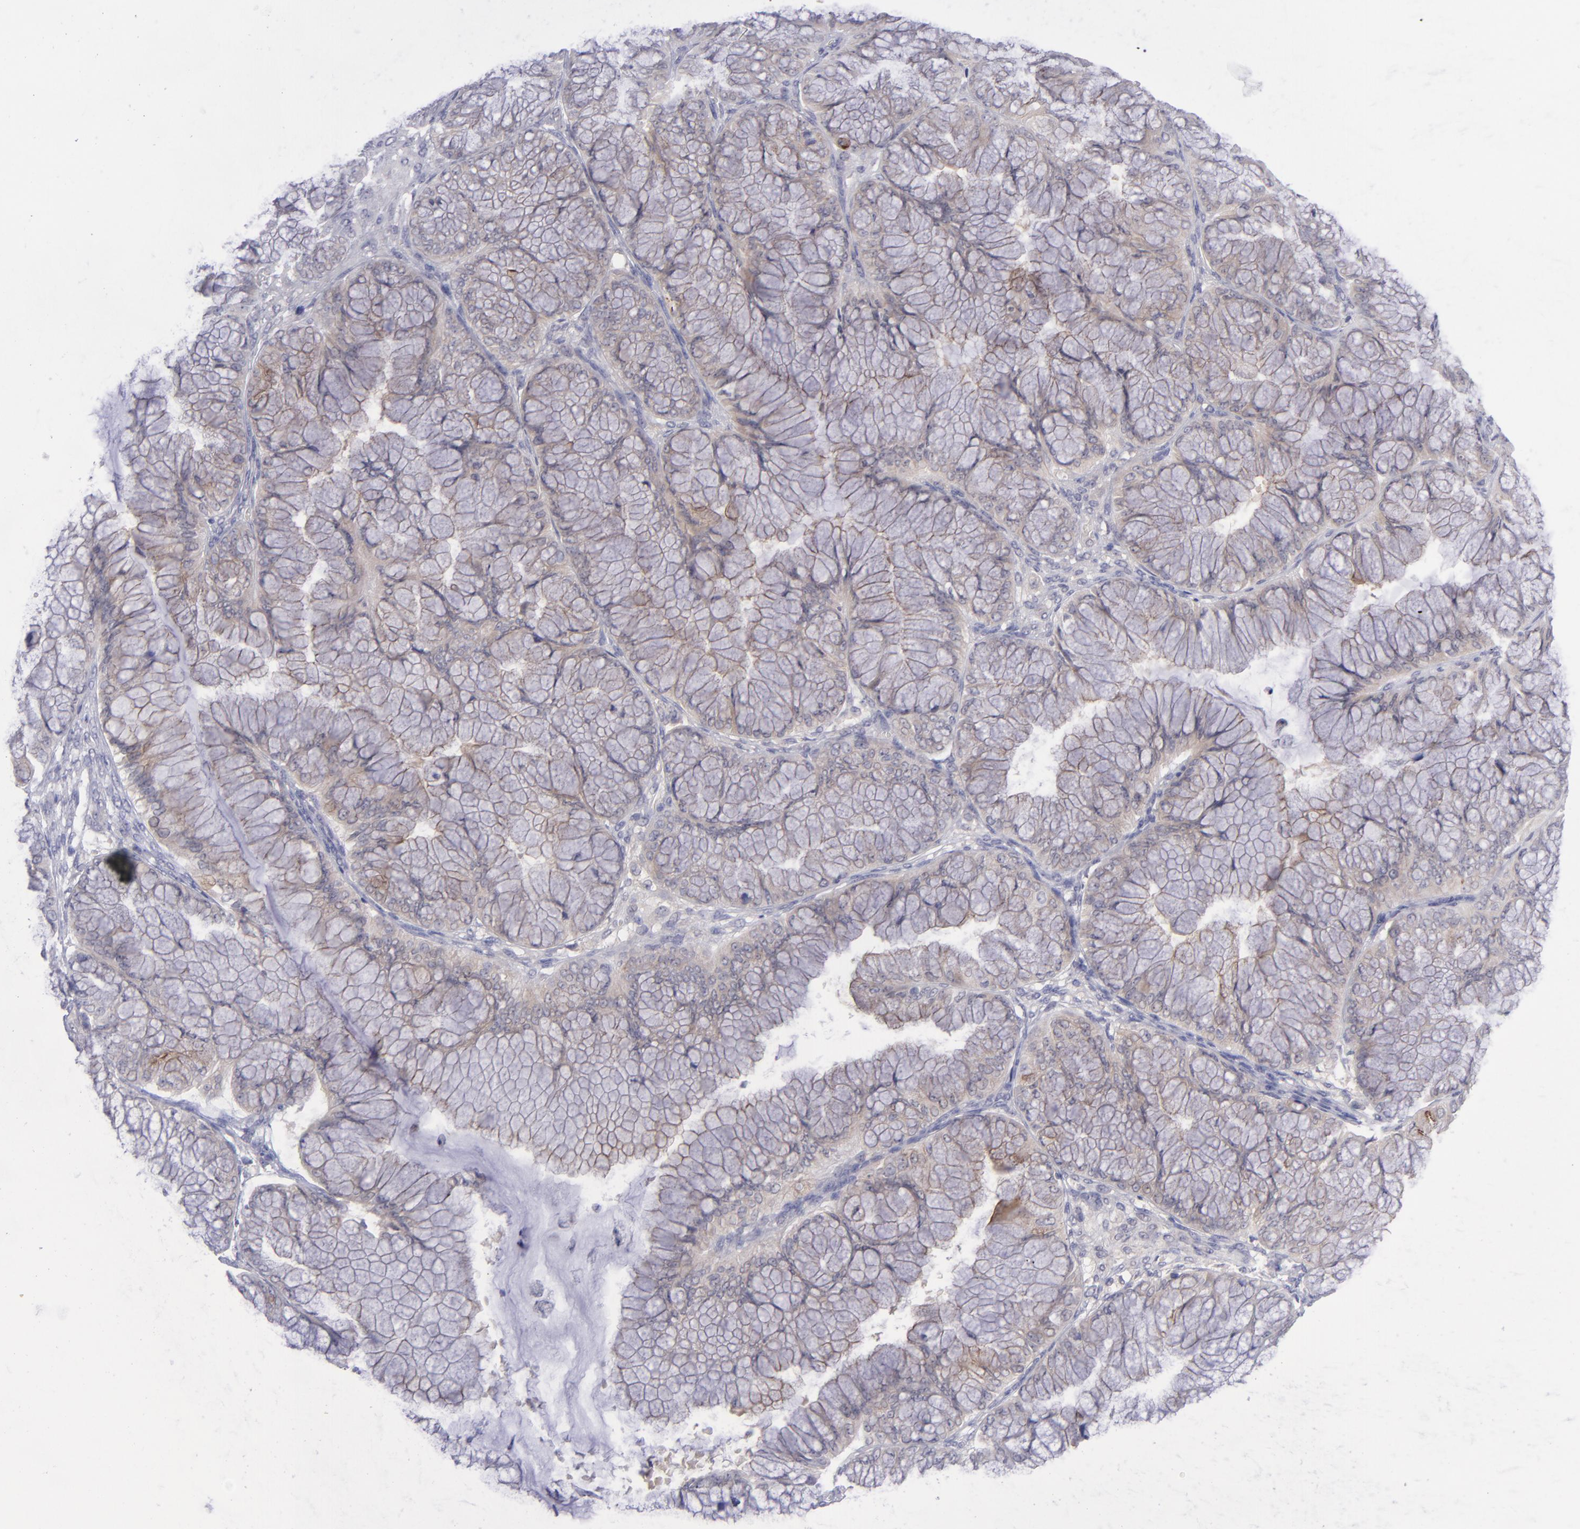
{"staining": {"intensity": "weak", "quantity": "25%-75%", "location": "cytoplasmic/membranous"}, "tissue": "ovarian cancer", "cell_type": "Tumor cells", "image_type": "cancer", "snomed": [{"axis": "morphology", "description": "Cystadenocarcinoma, mucinous, NOS"}, {"axis": "topography", "description": "Ovary"}], "caption": "Tumor cells display low levels of weak cytoplasmic/membranous staining in about 25%-75% of cells in mucinous cystadenocarcinoma (ovarian).", "gene": "EVPL", "patient": {"sex": "female", "age": 63}}